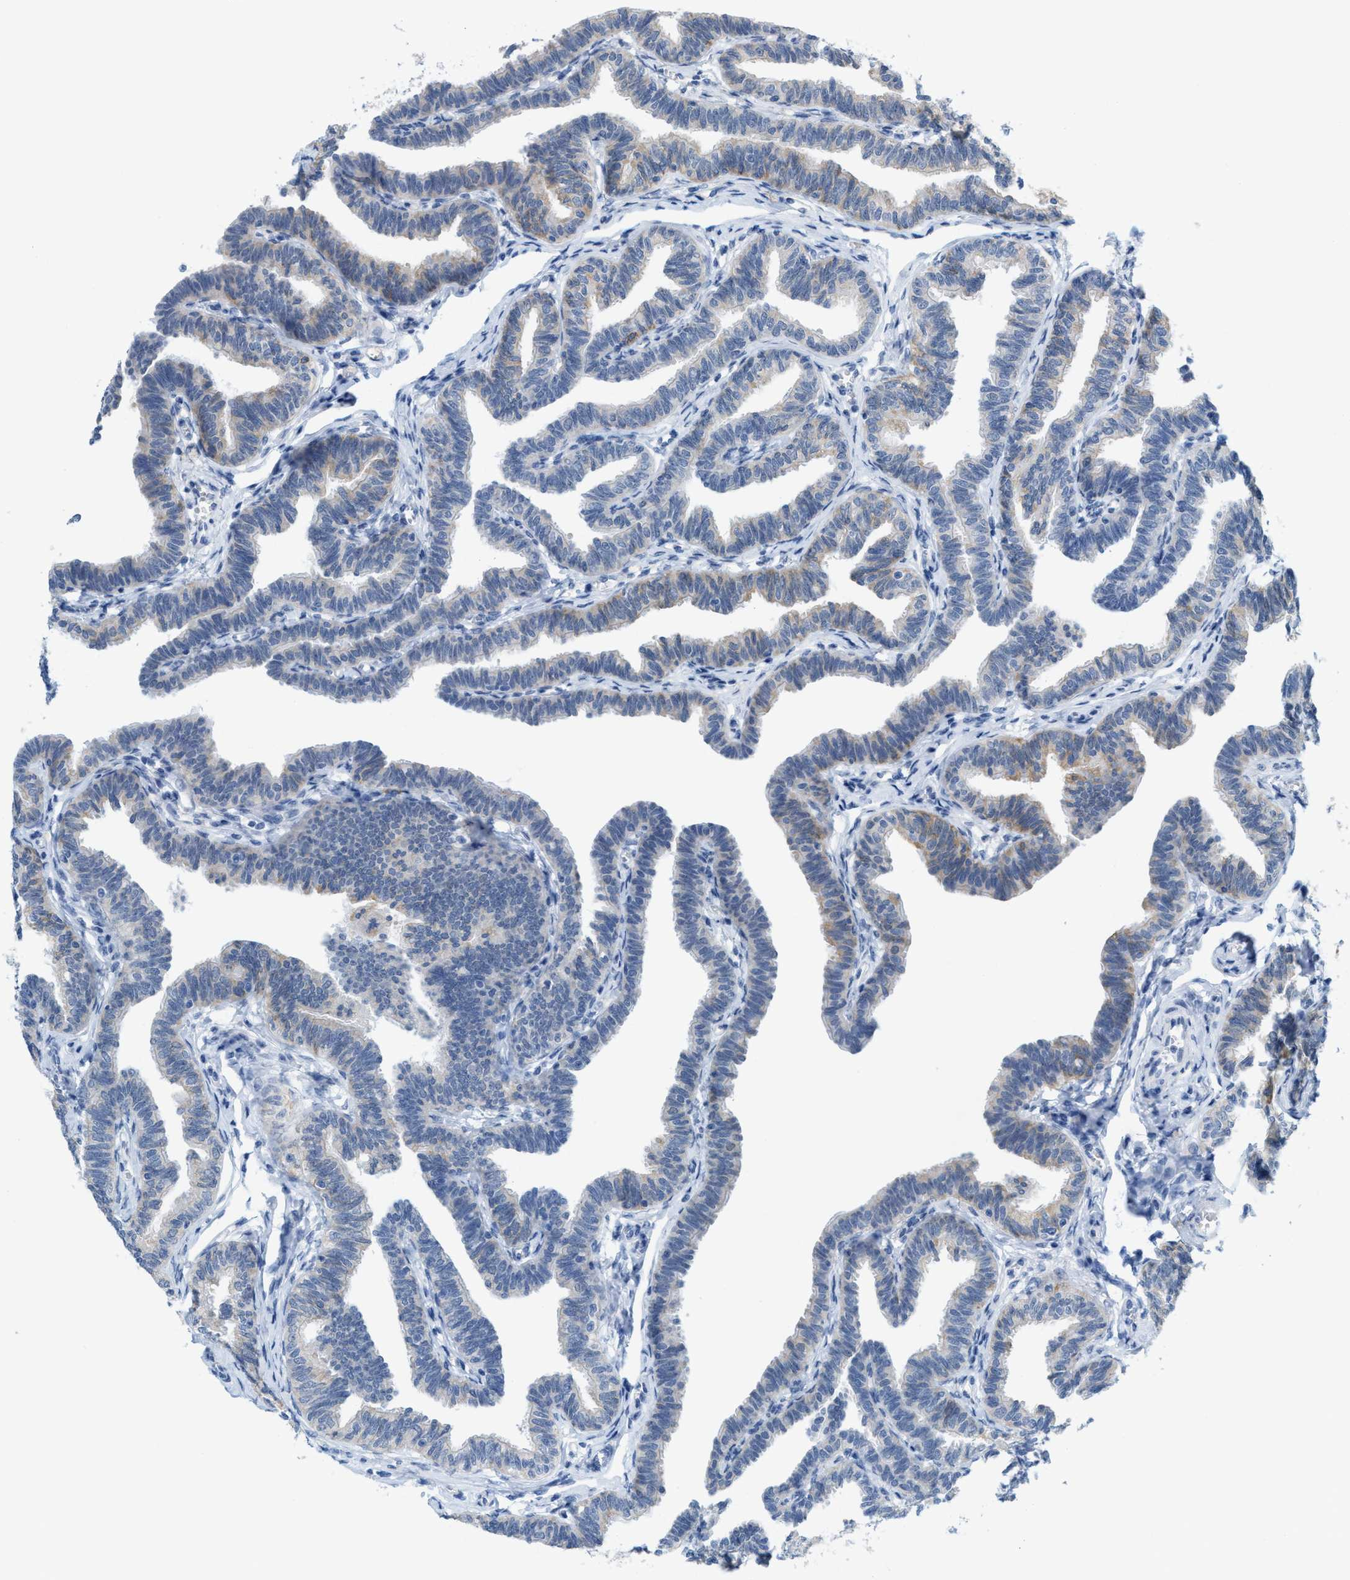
{"staining": {"intensity": "weak", "quantity": "<25%", "location": "cytoplasmic/membranous"}, "tissue": "fallopian tube", "cell_type": "Glandular cells", "image_type": "normal", "snomed": [{"axis": "morphology", "description": "Normal tissue, NOS"}, {"axis": "topography", "description": "Fallopian tube"}, {"axis": "topography", "description": "Ovary"}], "caption": "This is a histopathology image of immunohistochemistry staining of benign fallopian tube, which shows no positivity in glandular cells. Brightfield microscopy of immunohistochemistry stained with DAB (brown) and hematoxylin (blue), captured at high magnification.", "gene": "KIFC3", "patient": {"sex": "female", "age": 23}}